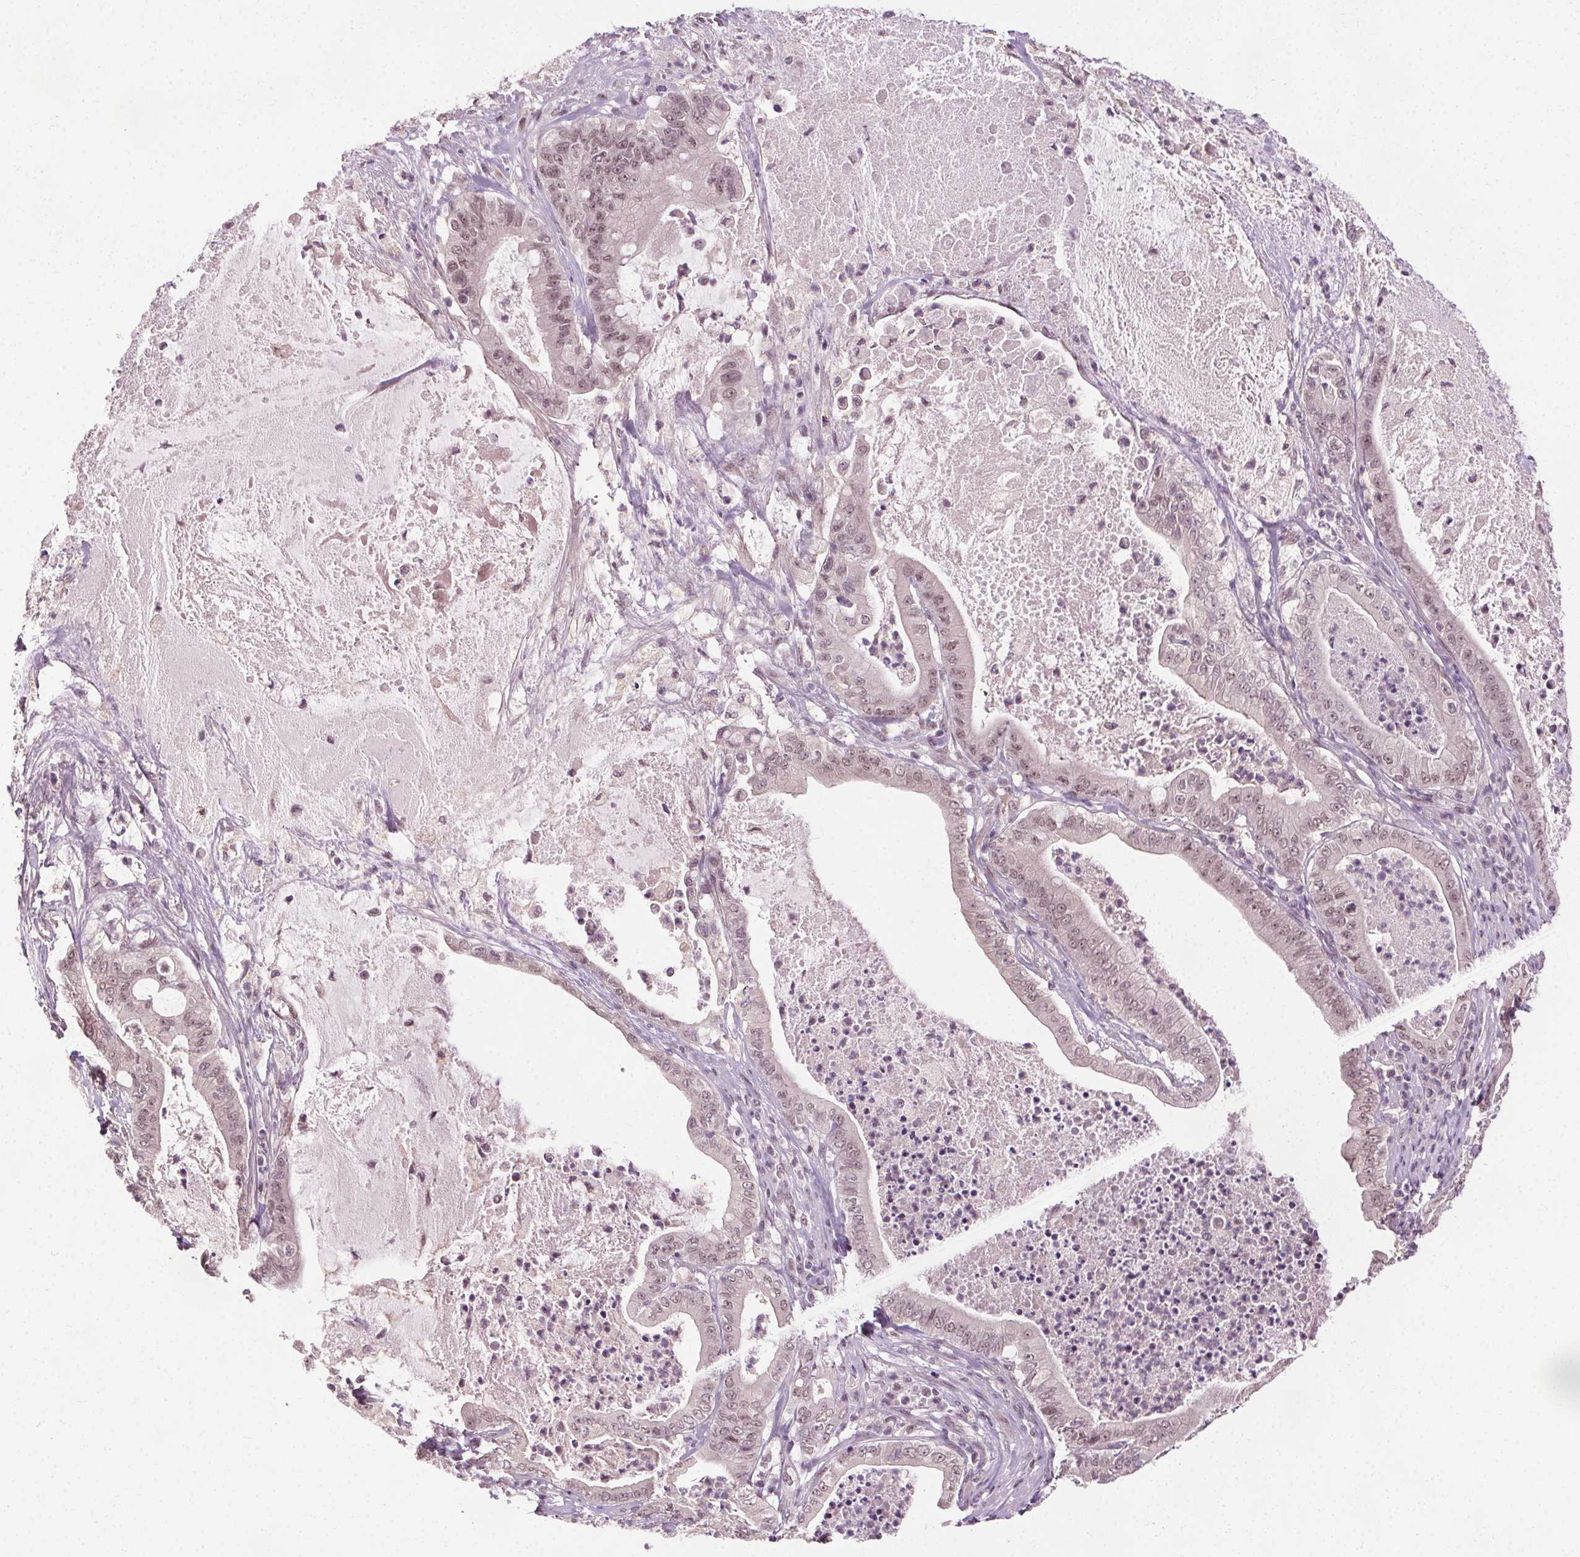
{"staining": {"intensity": "weak", "quantity": "25%-75%", "location": "nuclear"}, "tissue": "pancreatic cancer", "cell_type": "Tumor cells", "image_type": "cancer", "snomed": [{"axis": "morphology", "description": "Adenocarcinoma, NOS"}, {"axis": "topography", "description": "Pancreas"}], "caption": "Immunohistochemical staining of human adenocarcinoma (pancreatic) demonstrates low levels of weak nuclear protein staining in approximately 25%-75% of tumor cells.", "gene": "MED6", "patient": {"sex": "male", "age": 71}}